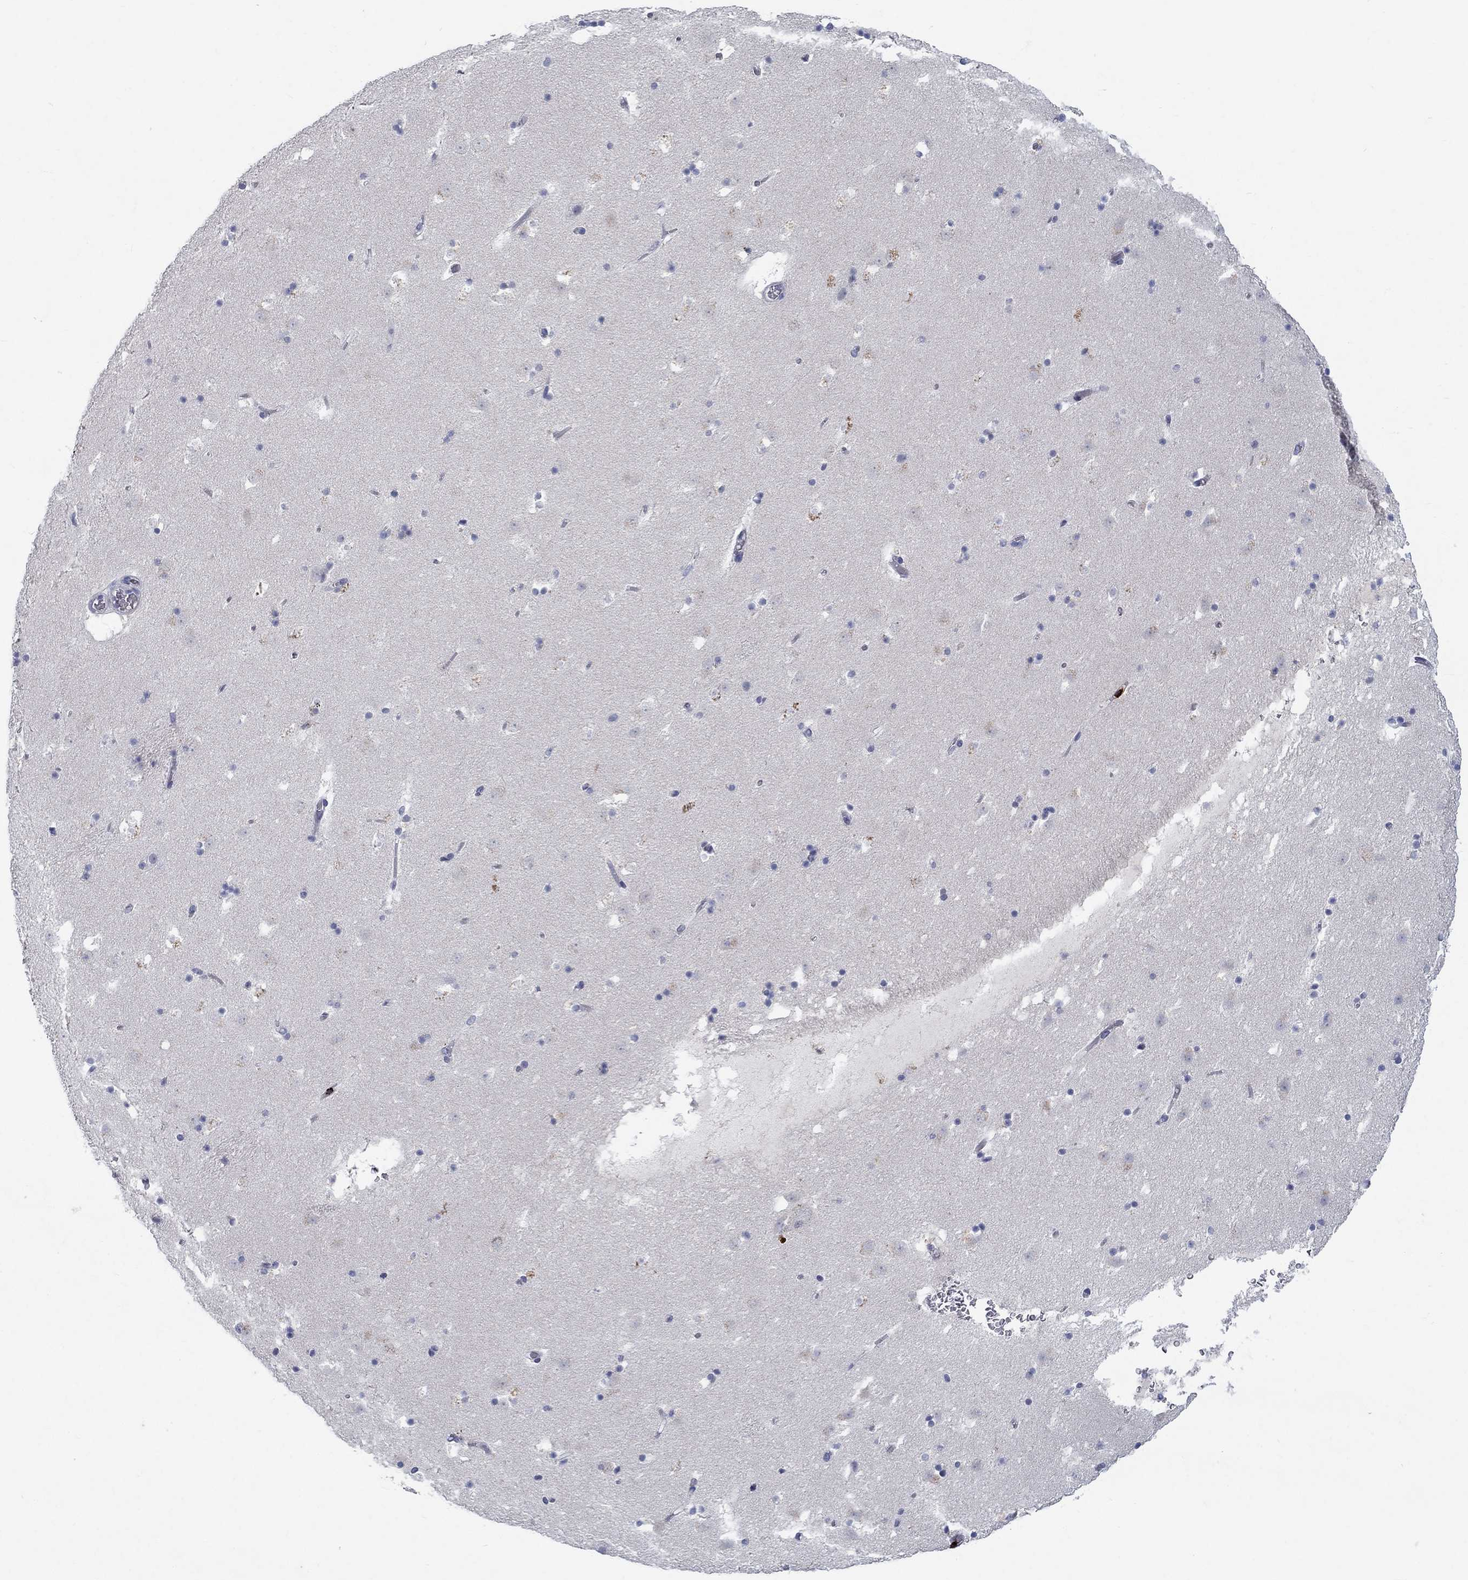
{"staining": {"intensity": "negative", "quantity": "none", "location": "none"}, "tissue": "caudate", "cell_type": "Glial cells", "image_type": "normal", "snomed": [{"axis": "morphology", "description": "Normal tissue, NOS"}, {"axis": "topography", "description": "Lateral ventricle wall"}], "caption": "An immunohistochemistry micrograph of benign caudate is shown. There is no staining in glial cells of caudate.", "gene": "GZMA", "patient": {"sex": "female", "age": 42}}